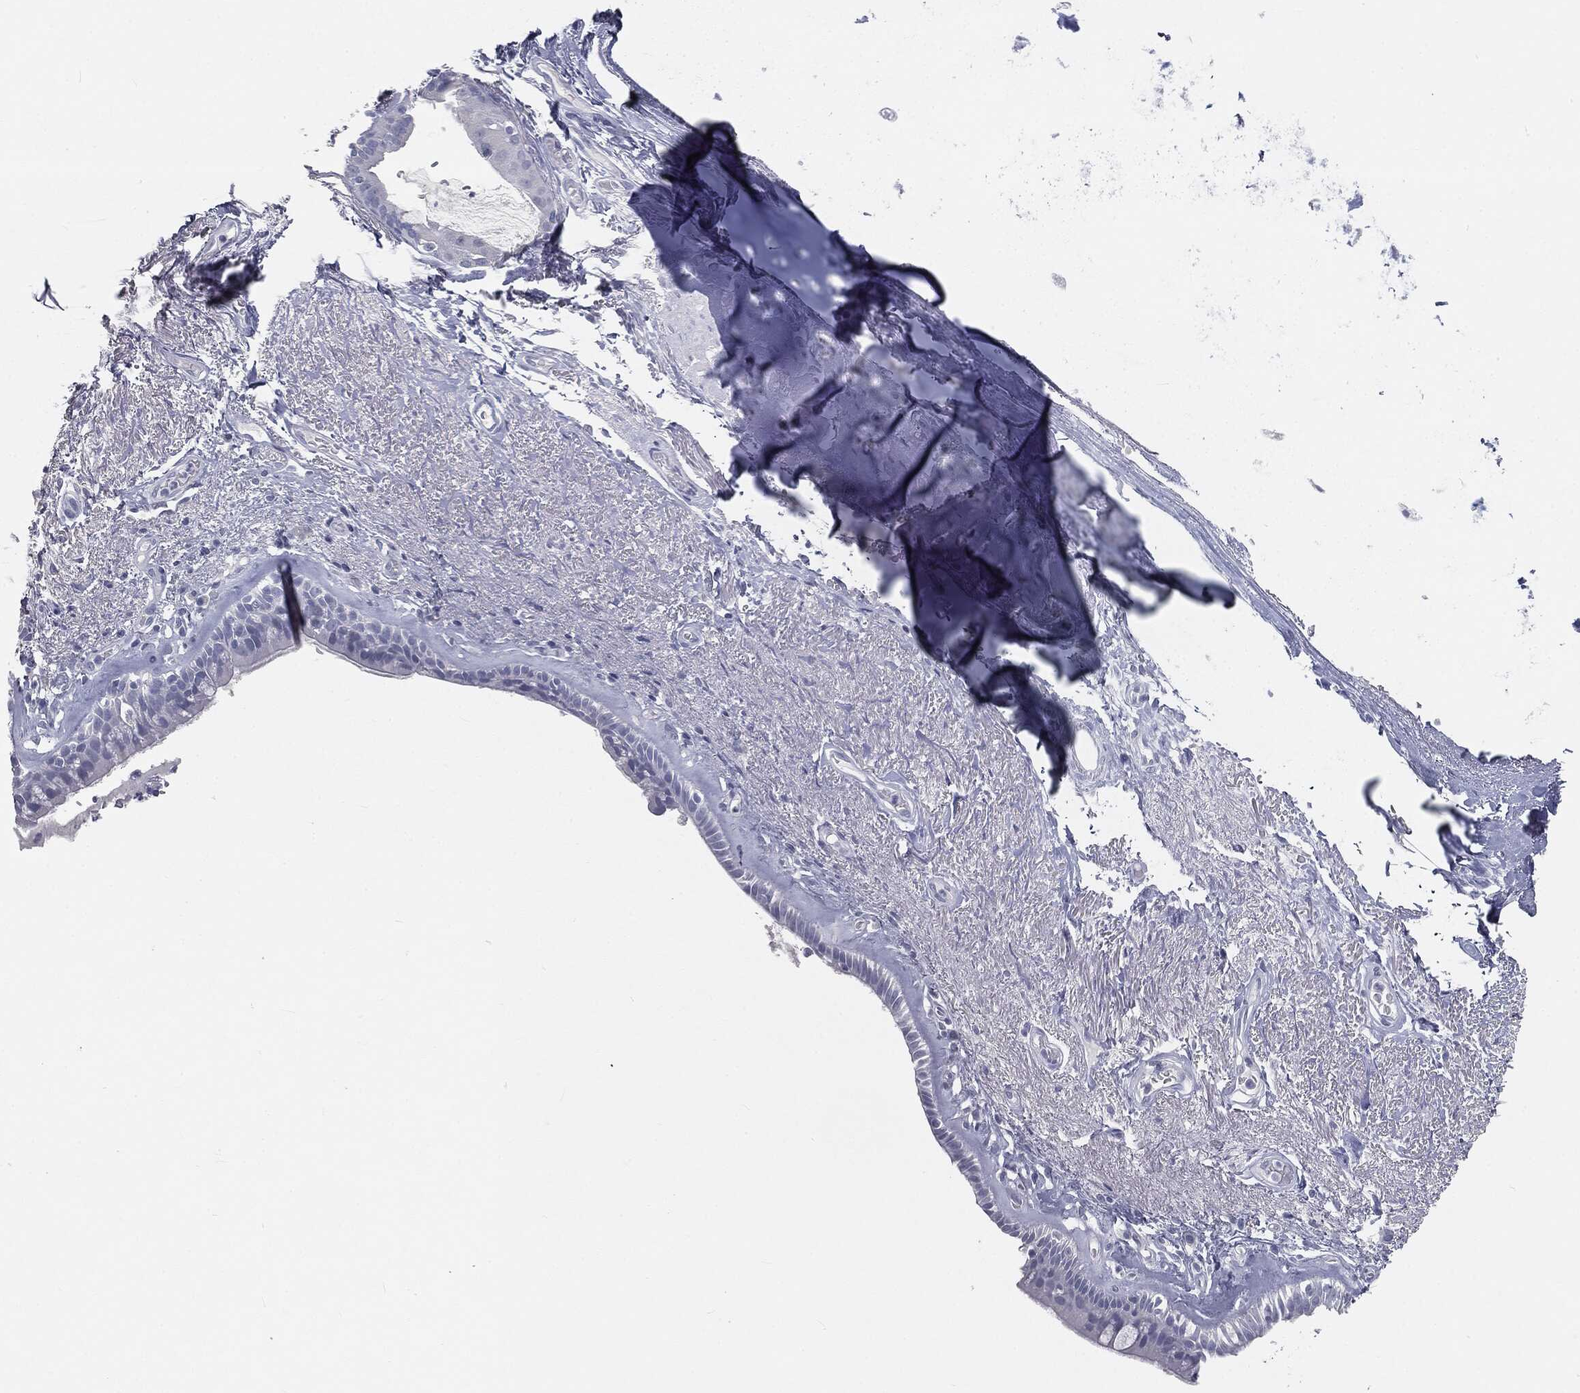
{"staining": {"intensity": "negative", "quantity": "none", "location": "none"}, "tissue": "bronchus", "cell_type": "Respiratory epithelial cells", "image_type": "normal", "snomed": [{"axis": "morphology", "description": "Normal tissue, NOS"}, {"axis": "topography", "description": "Bronchus"}], "caption": "Immunohistochemistry micrograph of unremarkable bronchus: human bronchus stained with DAB (3,3'-diaminobenzidine) displays no significant protein positivity in respiratory epithelial cells. The staining is performed using DAB brown chromogen with nuclei counter-stained in using hematoxylin.", "gene": "PRAME", "patient": {"sex": "male", "age": 82}}